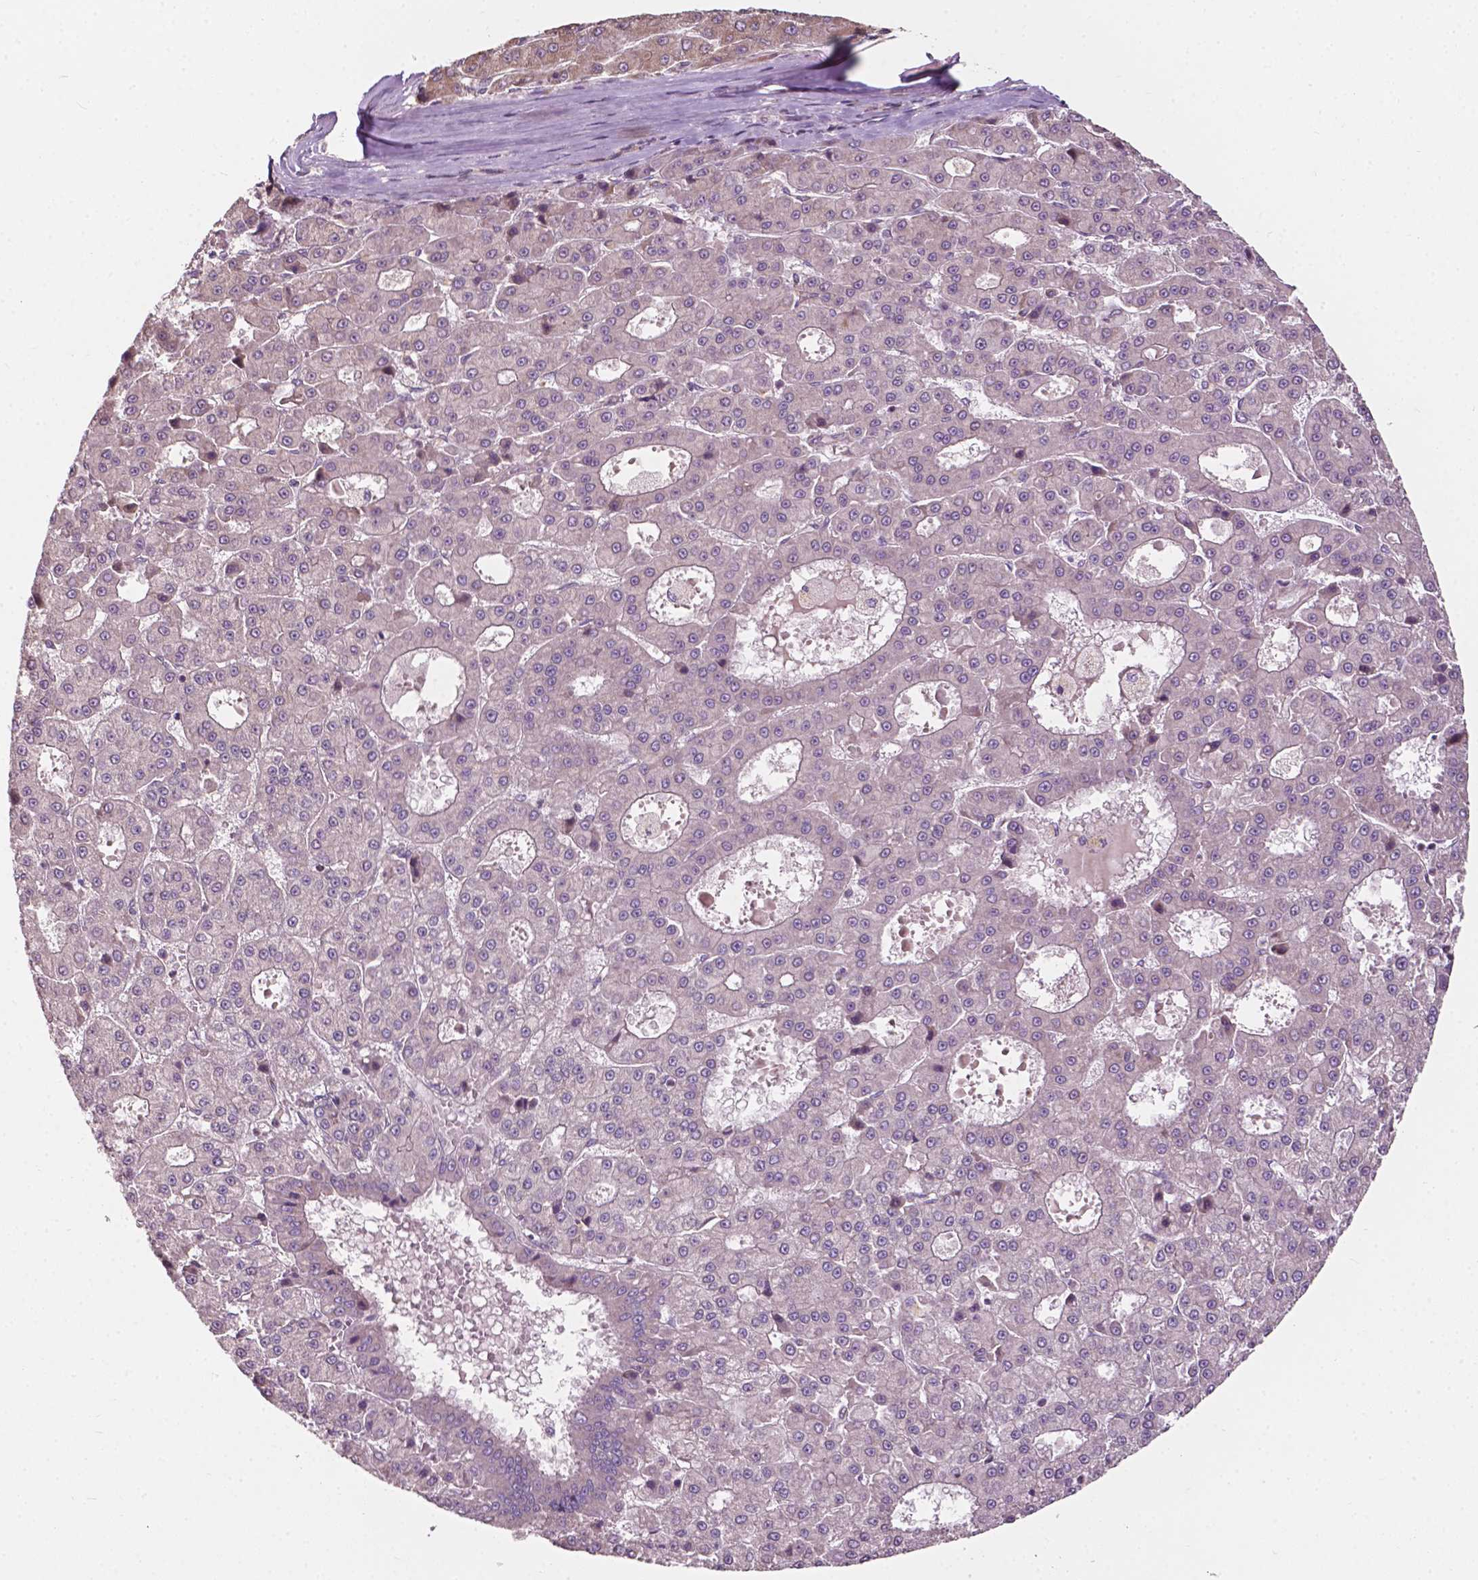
{"staining": {"intensity": "negative", "quantity": "none", "location": "none"}, "tissue": "liver cancer", "cell_type": "Tumor cells", "image_type": "cancer", "snomed": [{"axis": "morphology", "description": "Carcinoma, Hepatocellular, NOS"}, {"axis": "topography", "description": "Liver"}], "caption": "Tumor cells are negative for protein expression in human hepatocellular carcinoma (liver).", "gene": "NDUFA10", "patient": {"sex": "male", "age": 70}}